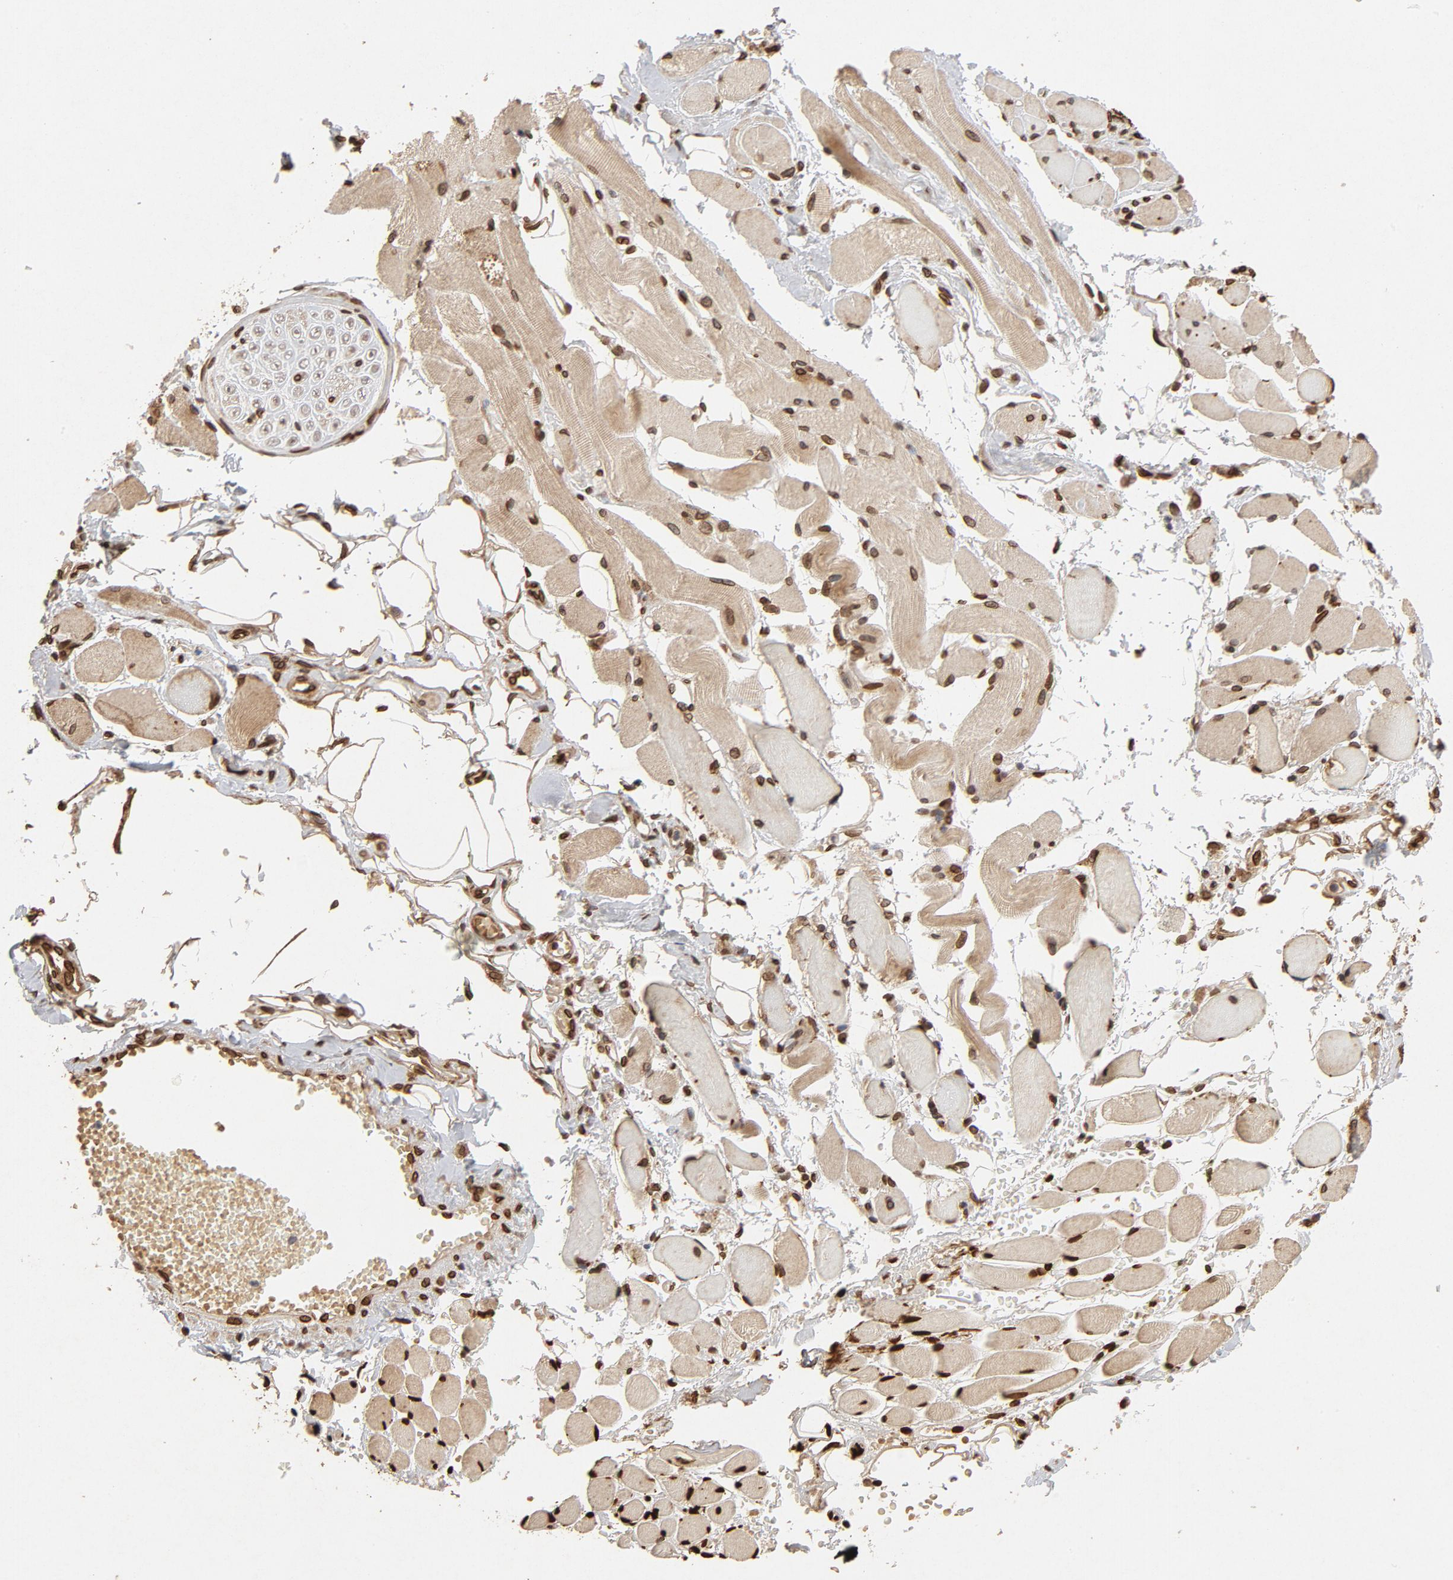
{"staining": {"intensity": "strong", "quantity": ">75%", "location": "nuclear"}, "tissue": "adipose tissue", "cell_type": "Adipocytes", "image_type": "normal", "snomed": [{"axis": "morphology", "description": "Normal tissue, NOS"}, {"axis": "morphology", "description": "Squamous cell carcinoma, NOS"}, {"axis": "topography", "description": "Skeletal muscle"}, {"axis": "topography", "description": "Soft tissue"}, {"axis": "topography", "description": "Oral tissue"}], "caption": "Unremarkable adipose tissue demonstrates strong nuclear positivity in about >75% of adipocytes, visualized by immunohistochemistry. (Brightfield microscopy of DAB IHC at high magnification).", "gene": "LMNA", "patient": {"sex": "male", "age": 54}}